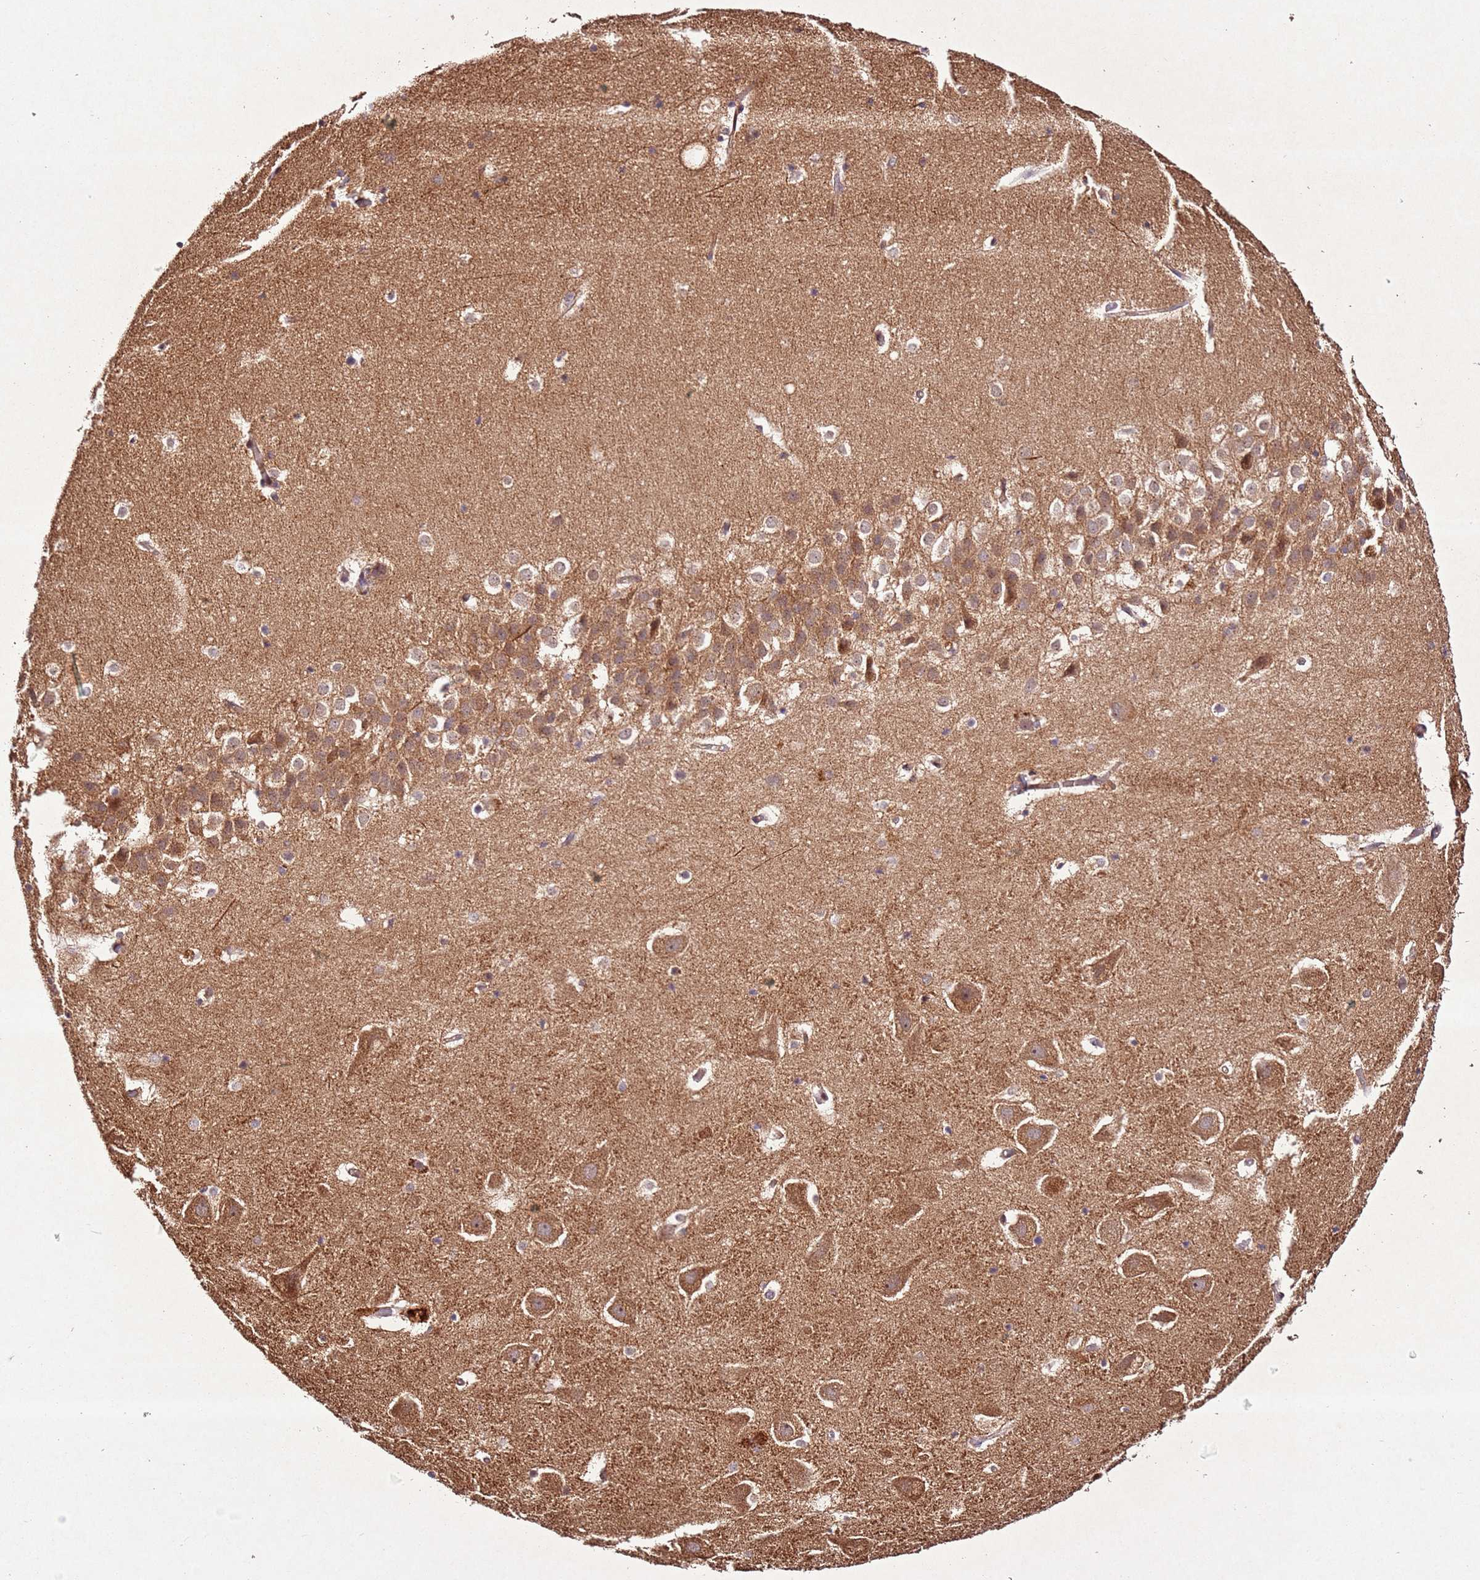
{"staining": {"intensity": "moderate", "quantity": ">75%", "location": "cytoplasmic/membranous"}, "tissue": "hippocampus", "cell_type": "Glial cells", "image_type": "normal", "snomed": [{"axis": "morphology", "description": "Normal tissue, NOS"}, {"axis": "topography", "description": "Hippocampus"}], "caption": "Glial cells show medium levels of moderate cytoplasmic/membranous expression in about >75% of cells in unremarkable hippocampus.", "gene": "PTMA", "patient": {"sex": "female", "age": 52}}